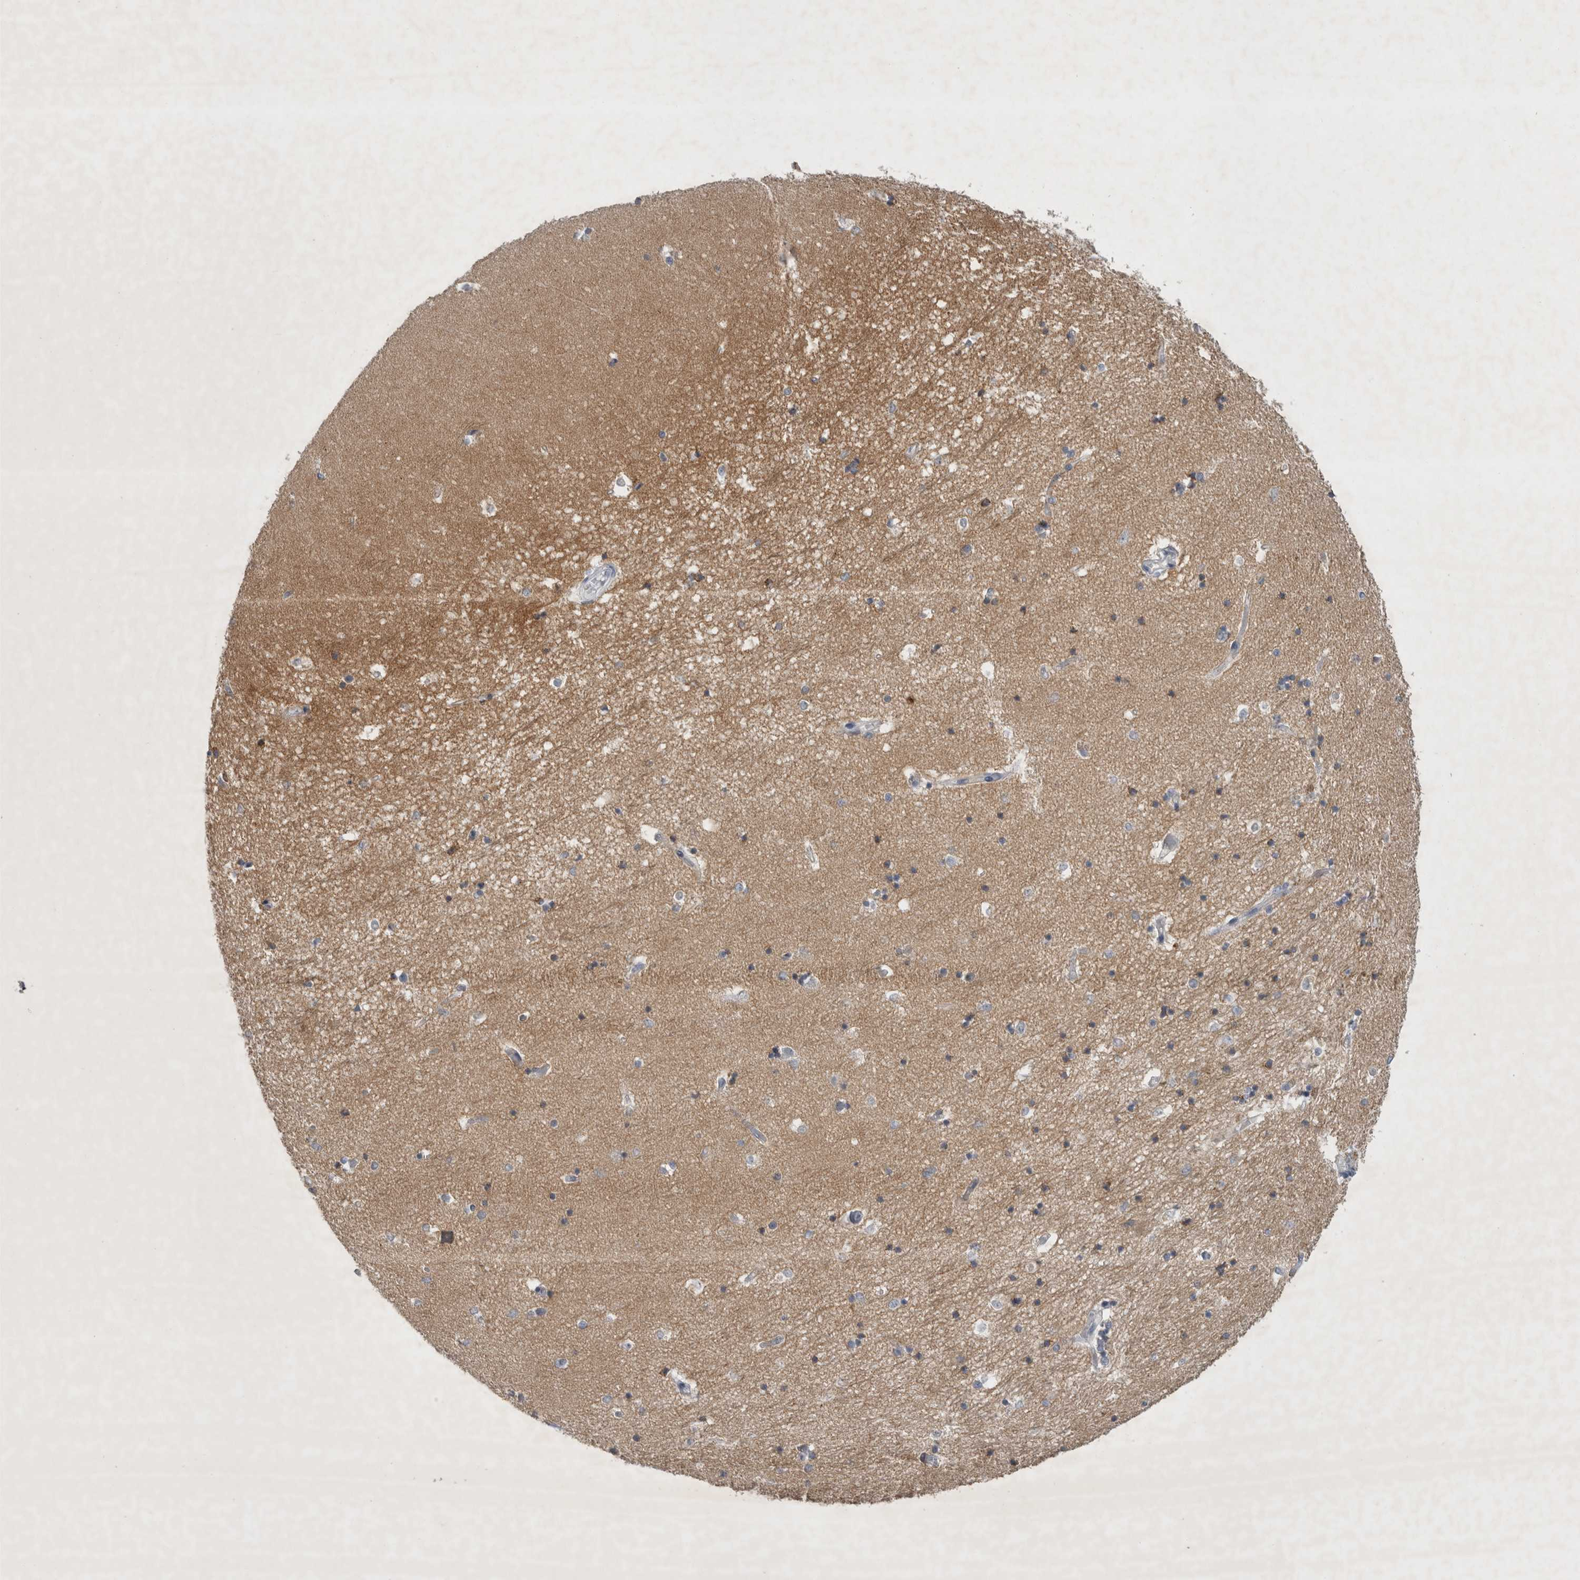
{"staining": {"intensity": "weak", "quantity": "<25%", "location": "cytoplasmic/membranous"}, "tissue": "hippocampus", "cell_type": "Glial cells", "image_type": "normal", "snomed": [{"axis": "morphology", "description": "Normal tissue, NOS"}, {"axis": "topography", "description": "Hippocampus"}], "caption": "A high-resolution image shows immunohistochemistry (IHC) staining of benign hippocampus, which exhibits no significant expression in glial cells. (DAB (3,3'-diaminobenzidine) immunohistochemistry (IHC) with hematoxylin counter stain).", "gene": "FXYD7", "patient": {"sex": "male", "age": 45}}